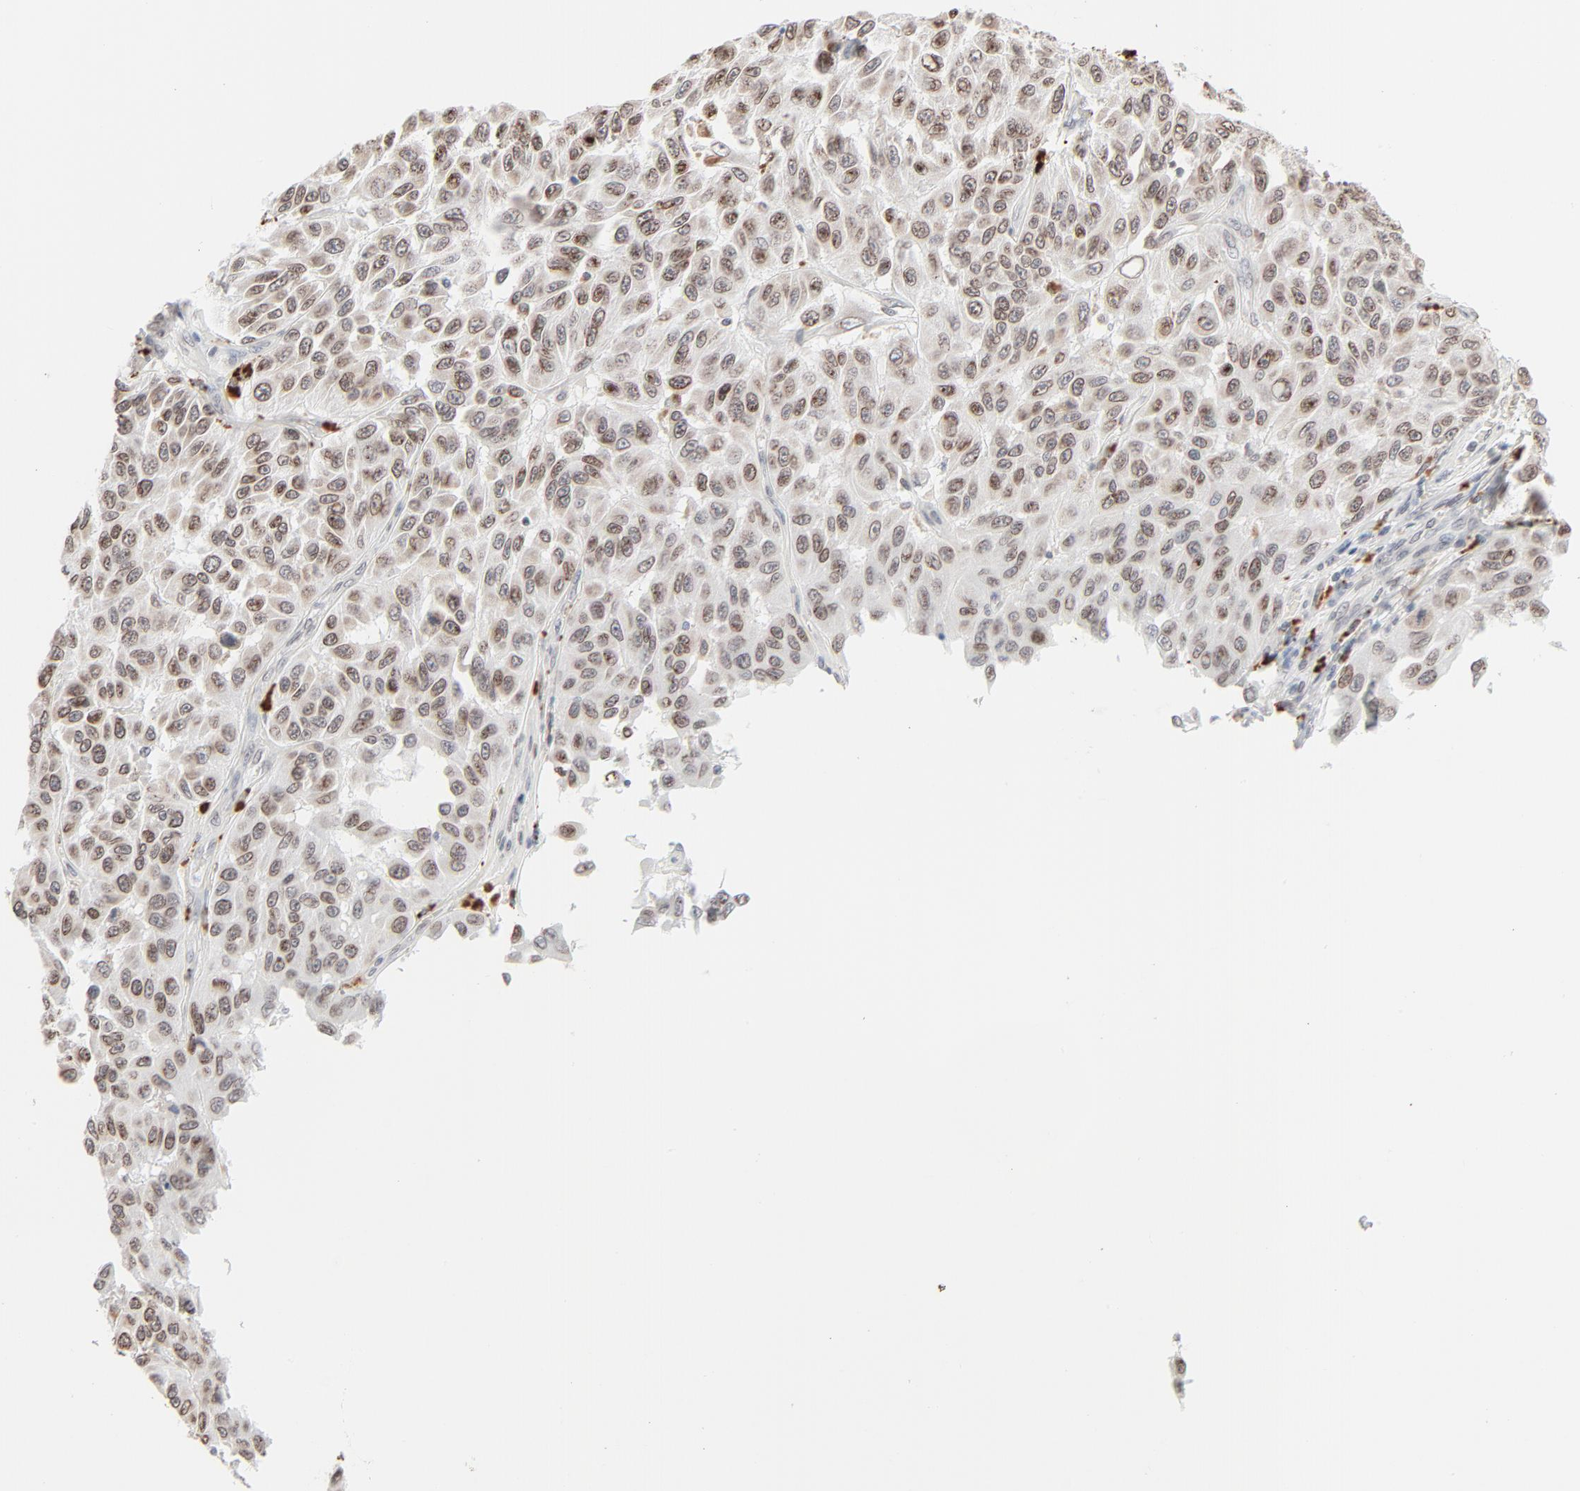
{"staining": {"intensity": "moderate", "quantity": "25%-75%", "location": "cytoplasmic/membranous,nuclear"}, "tissue": "melanoma", "cell_type": "Tumor cells", "image_type": "cancer", "snomed": [{"axis": "morphology", "description": "Malignant melanoma, NOS"}, {"axis": "topography", "description": "Skin"}], "caption": "Protein expression by immunohistochemistry (IHC) shows moderate cytoplasmic/membranous and nuclear staining in approximately 25%-75% of tumor cells in malignant melanoma.", "gene": "MAD1L1", "patient": {"sex": "male", "age": 30}}